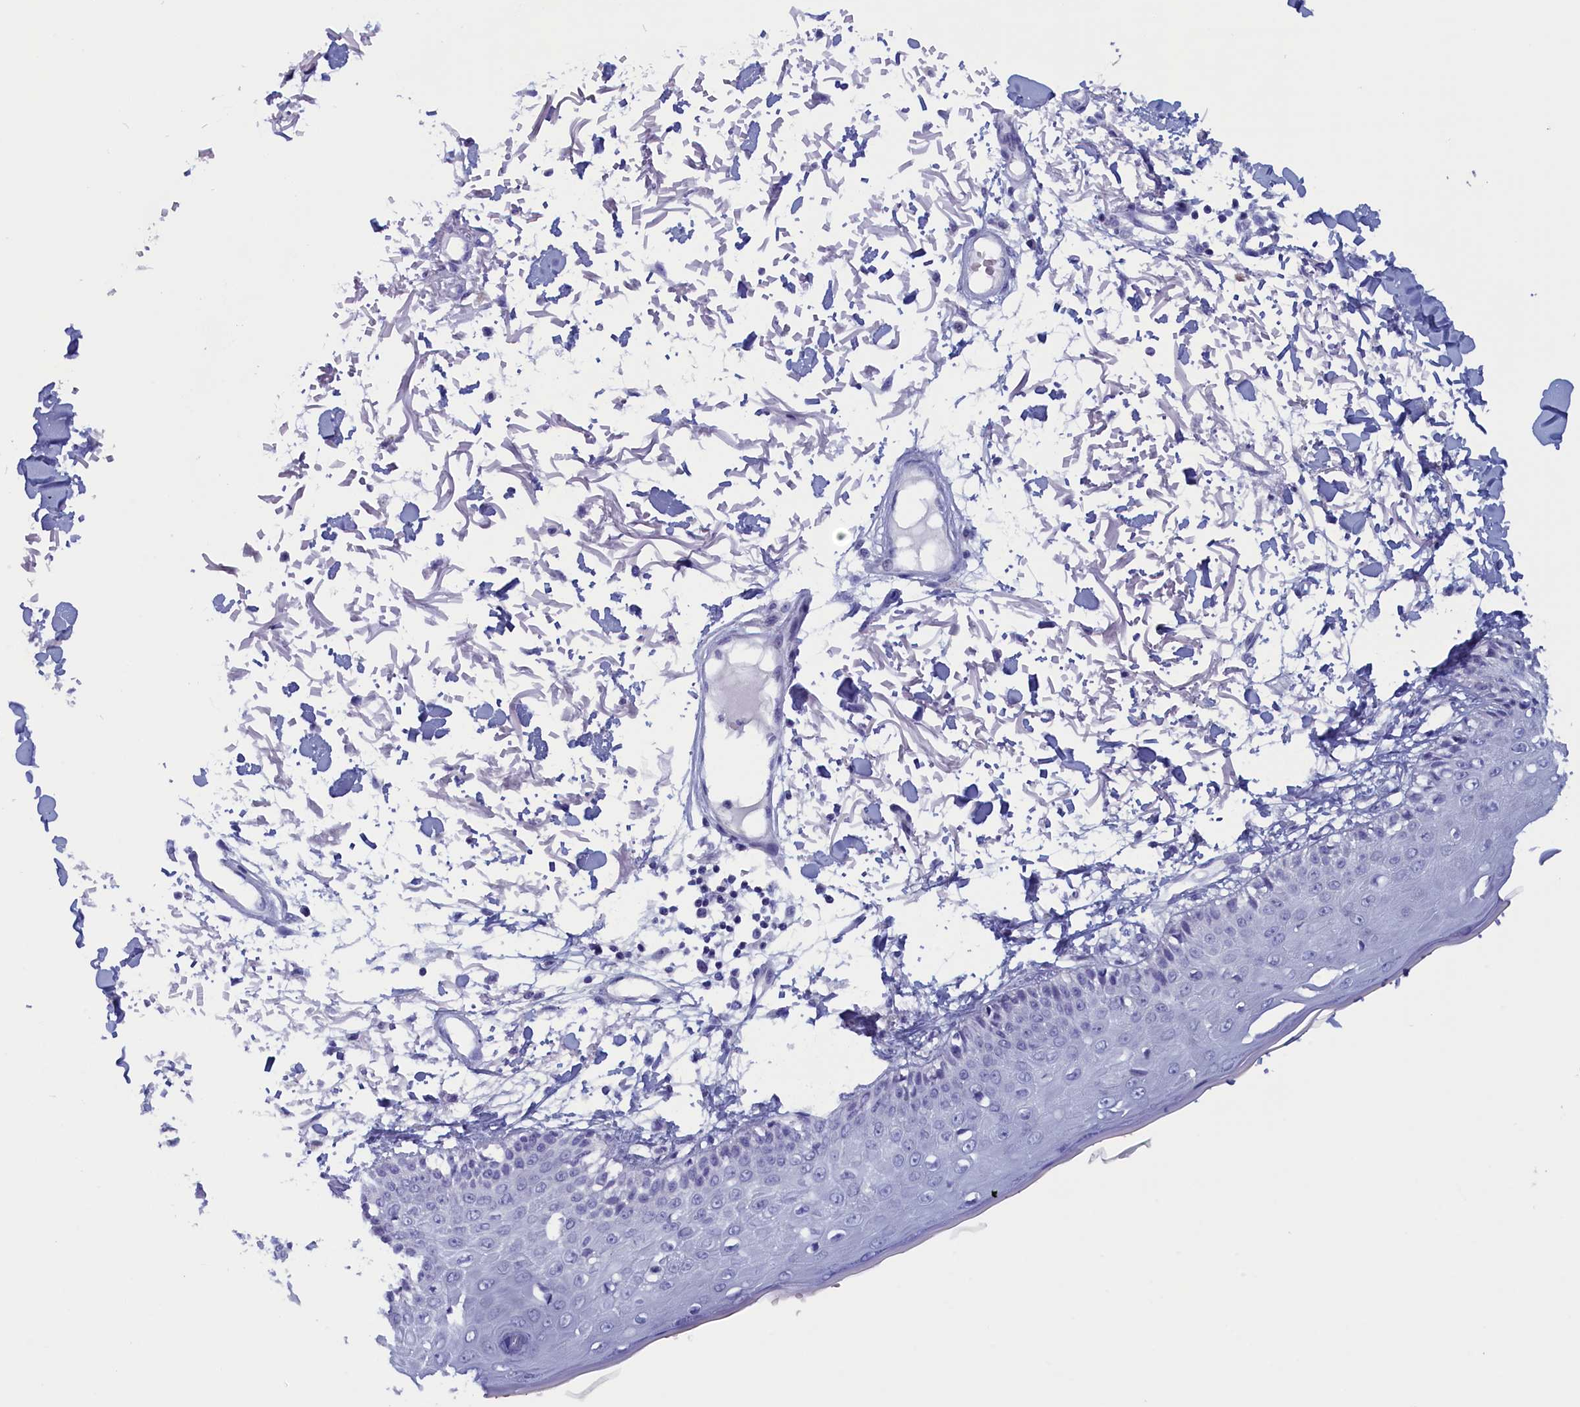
{"staining": {"intensity": "negative", "quantity": "none", "location": "none"}, "tissue": "skin", "cell_type": "Fibroblasts", "image_type": "normal", "snomed": [{"axis": "morphology", "description": "Normal tissue, NOS"}, {"axis": "morphology", "description": "Squamous cell carcinoma, NOS"}, {"axis": "topography", "description": "Skin"}, {"axis": "topography", "description": "Peripheral nerve tissue"}], "caption": "Immunohistochemistry (IHC) of benign skin demonstrates no expression in fibroblasts. The staining is performed using DAB (3,3'-diaminobenzidine) brown chromogen with nuclei counter-stained in using hematoxylin.", "gene": "ANKRD2", "patient": {"sex": "male", "age": 83}}